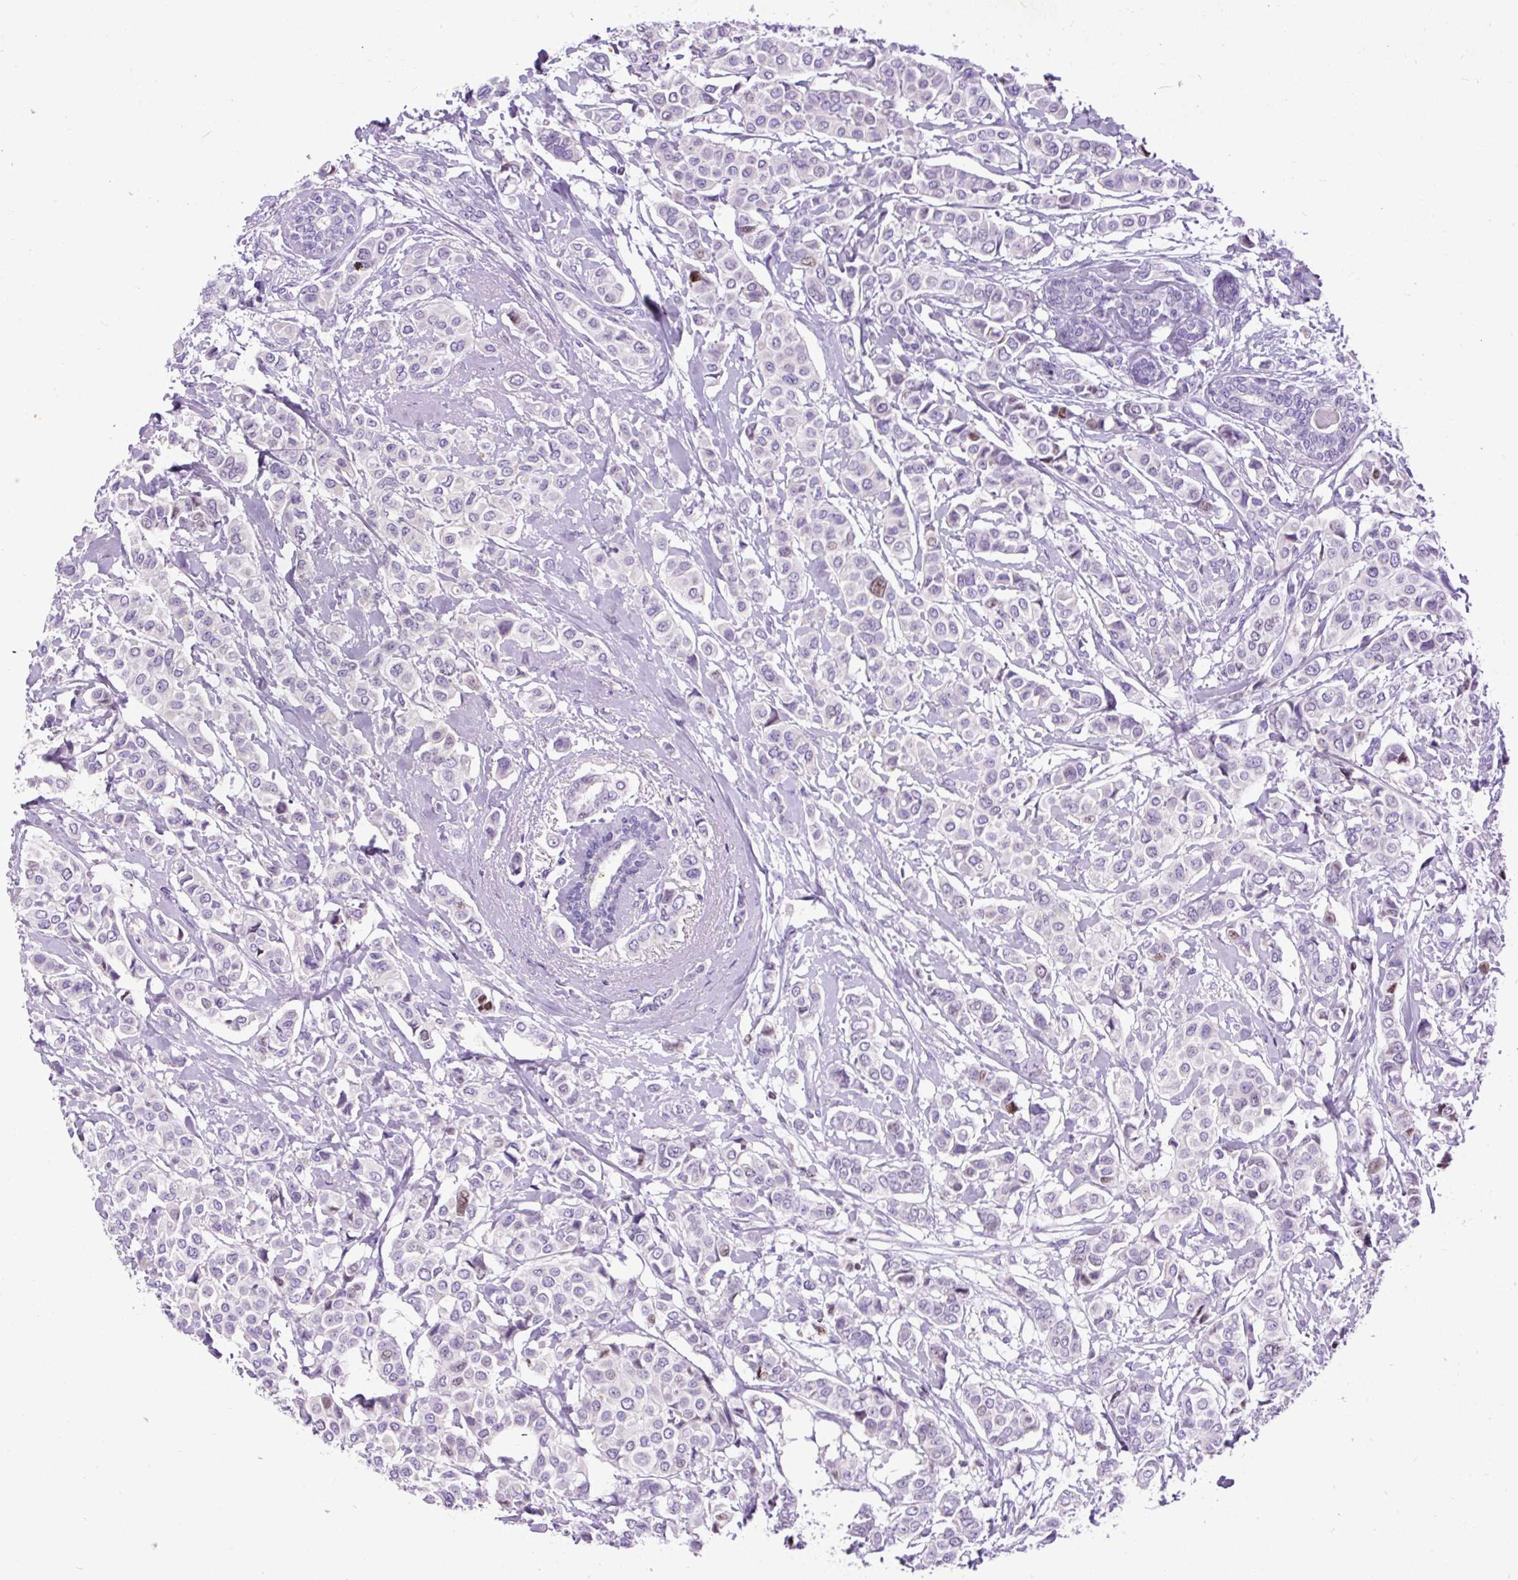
{"staining": {"intensity": "weak", "quantity": "<25%", "location": "nuclear"}, "tissue": "breast cancer", "cell_type": "Tumor cells", "image_type": "cancer", "snomed": [{"axis": "morphology", "description": "Lobular carcinoma"}, {"axis": "topography", "description": "Breast"}], "caption": "Breast cancer was stained to show a protein in brown. There is no significant expression in tumor cells. (Stains: DAB IHC with hematoxylin counter stain, Microscopy: brightfield microscopy at high magnification).", "gene": "SPC24", "patient": {"sex": "female", "age": 51}}